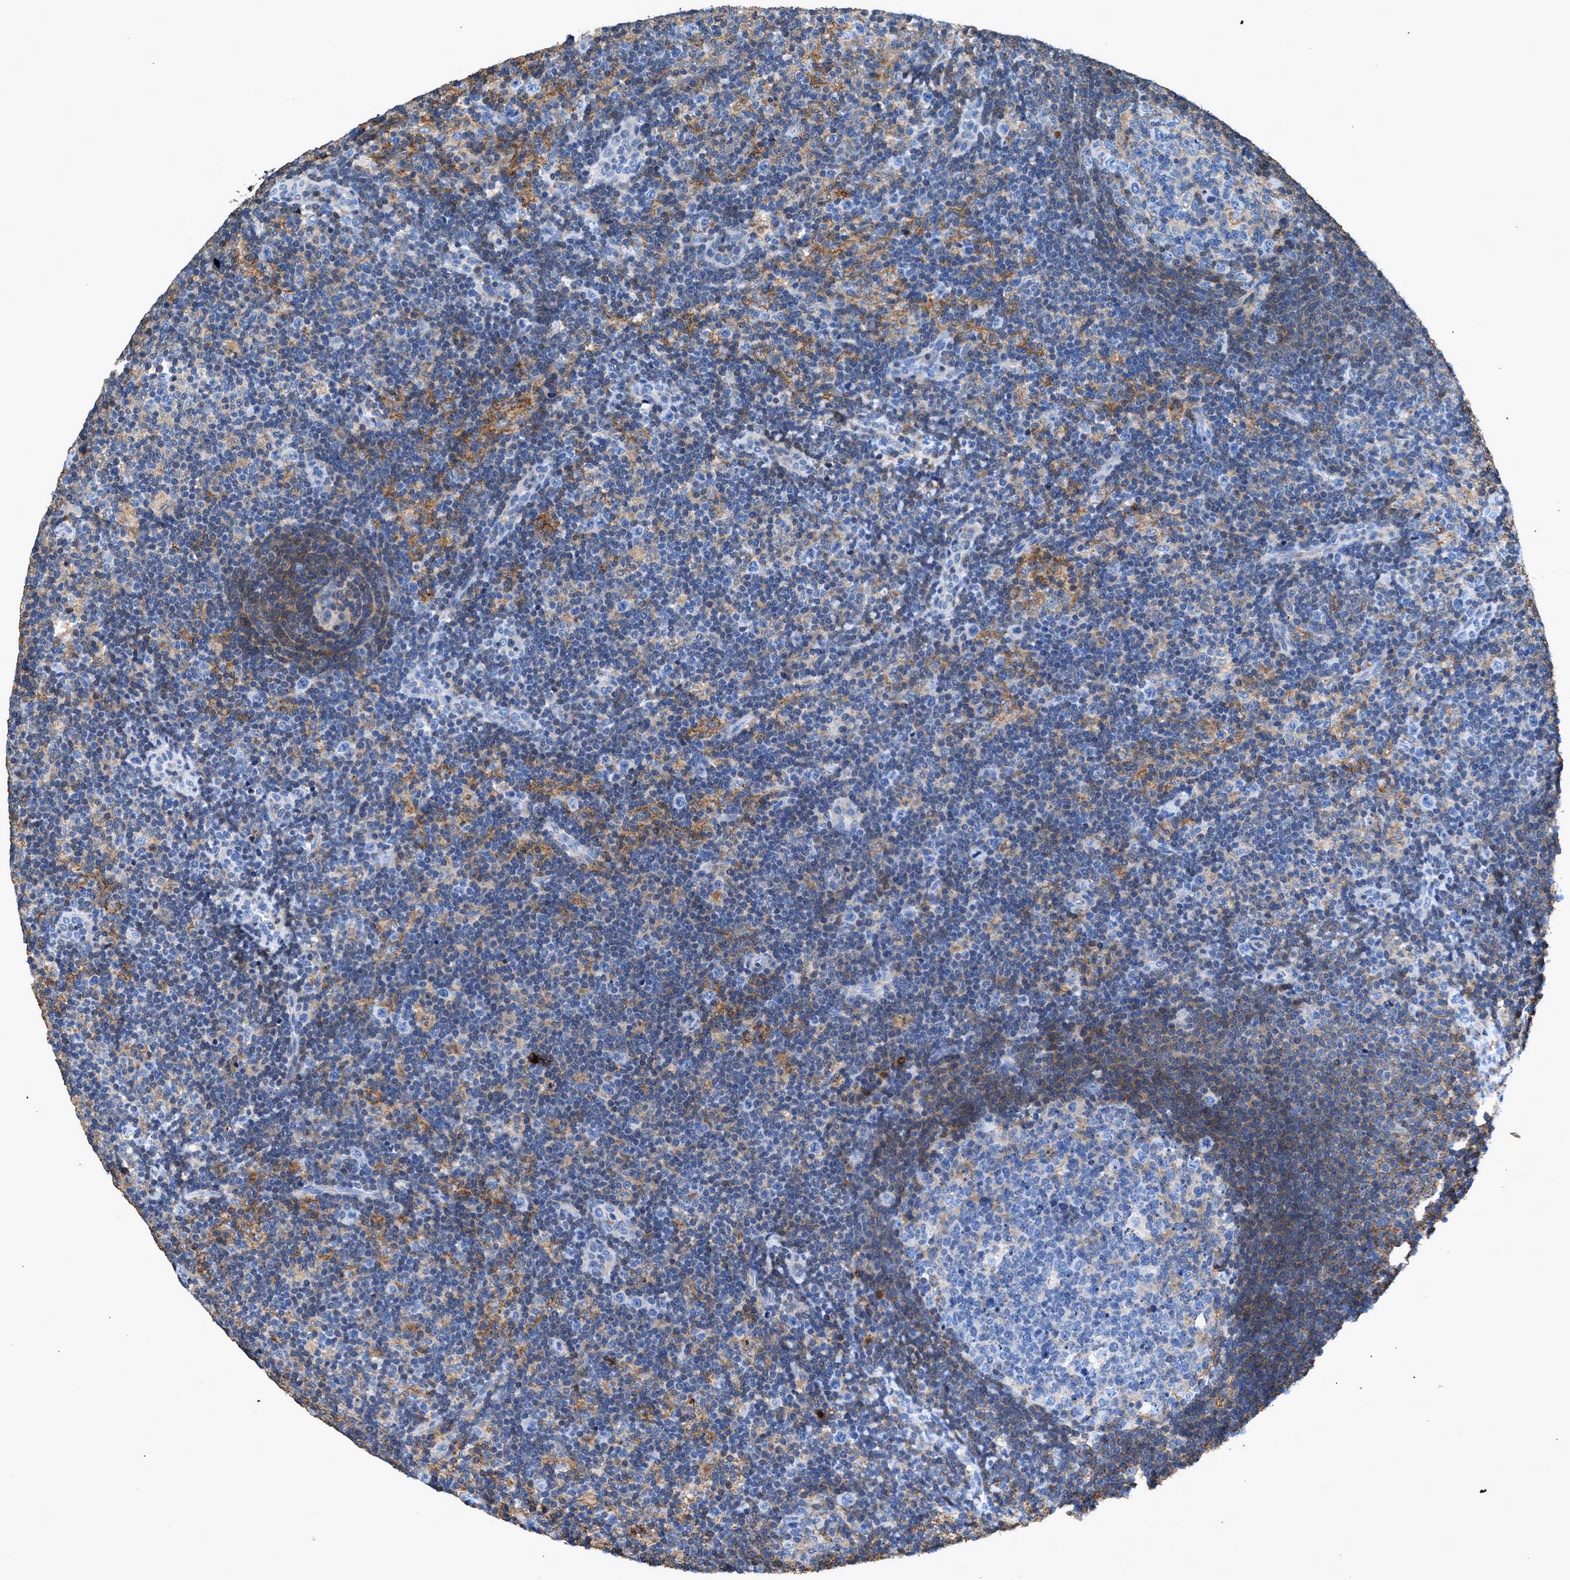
{"staining": {"intensity": "negative", "quantity": "none", "location": "none"}, "tissue": "lymph node", "cell_type": "Germinal center cells", "image_type": "normal", "snomed": [{"axis": "morphology", "description": "Normal tissue, NOS"}, {"axis": "morphology", "description": "Carcinoid, malignant, NOS"}, {"axis": "topography", "description": "Lymph node"}], "caption": "DAB immunohistochemical staining of unremarkable lymph node shows no significant positivity in germinal center cells. The staining is performed using DAB (3,3'-diaminobenzidine) brown chromogen with nuclei counter-stained in using hematoxylin.", "gene": "KCNQ4", "patient": {"sex": "male", "age": 47}}